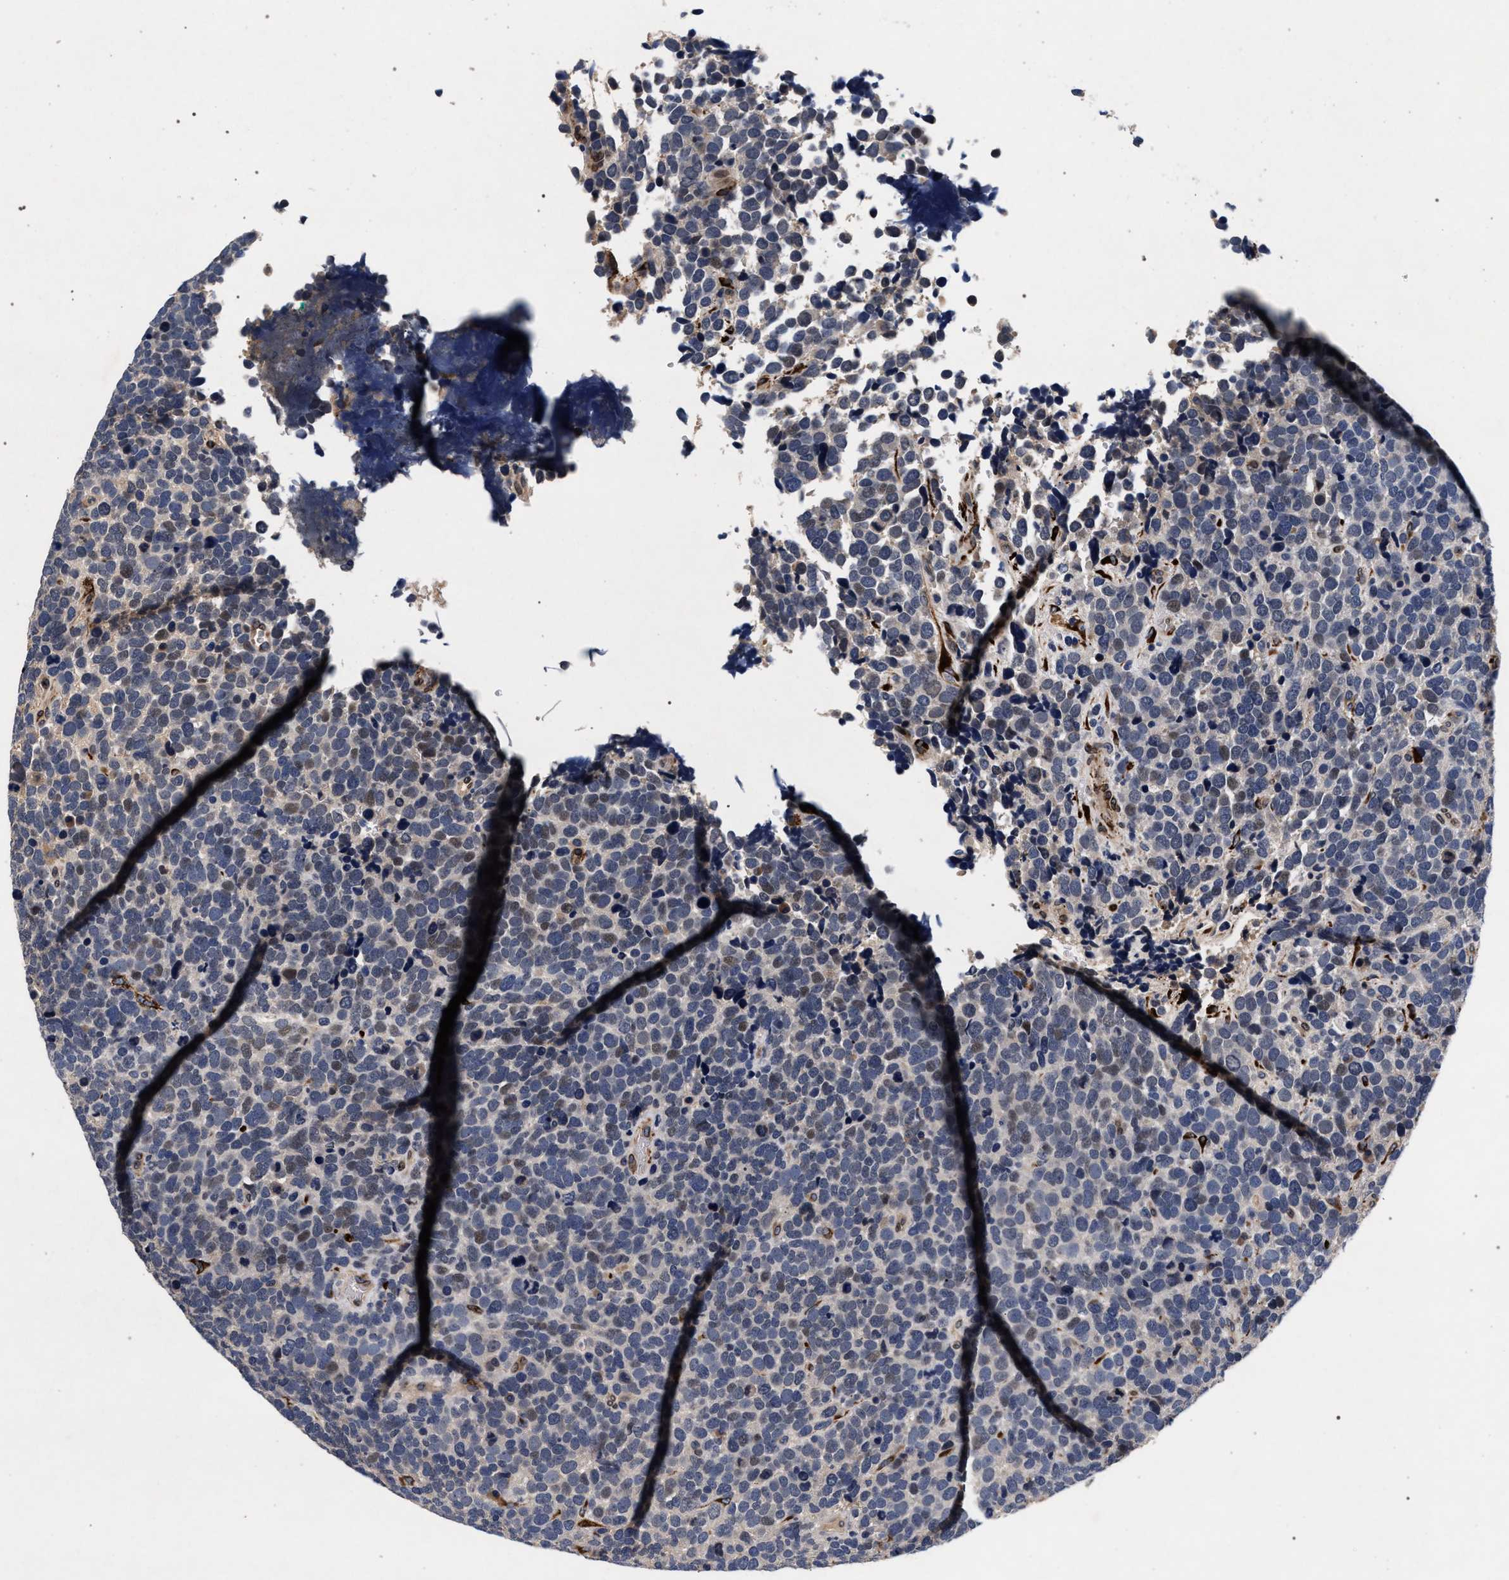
{"staining": {"intensity": "negative", "quantity": "none", "location": "none"}, "tissue": "urothelial cancer", "cell_type": "Tumor cells", "image_type": "cancer", "snomed": [{"axis": "morphology", "description": "Urothelial carcinoma, High grade"}, {"axis": "topography", "description": "Urinary bladder"}], "caption": "Immunohistochemistry image of human urothelial carcinoma (high-grade) stained for a protein (brown), which displays no expression in tumor cells.", "gene": "NEK7", "patient": {"sex": "female", "age": 82}}